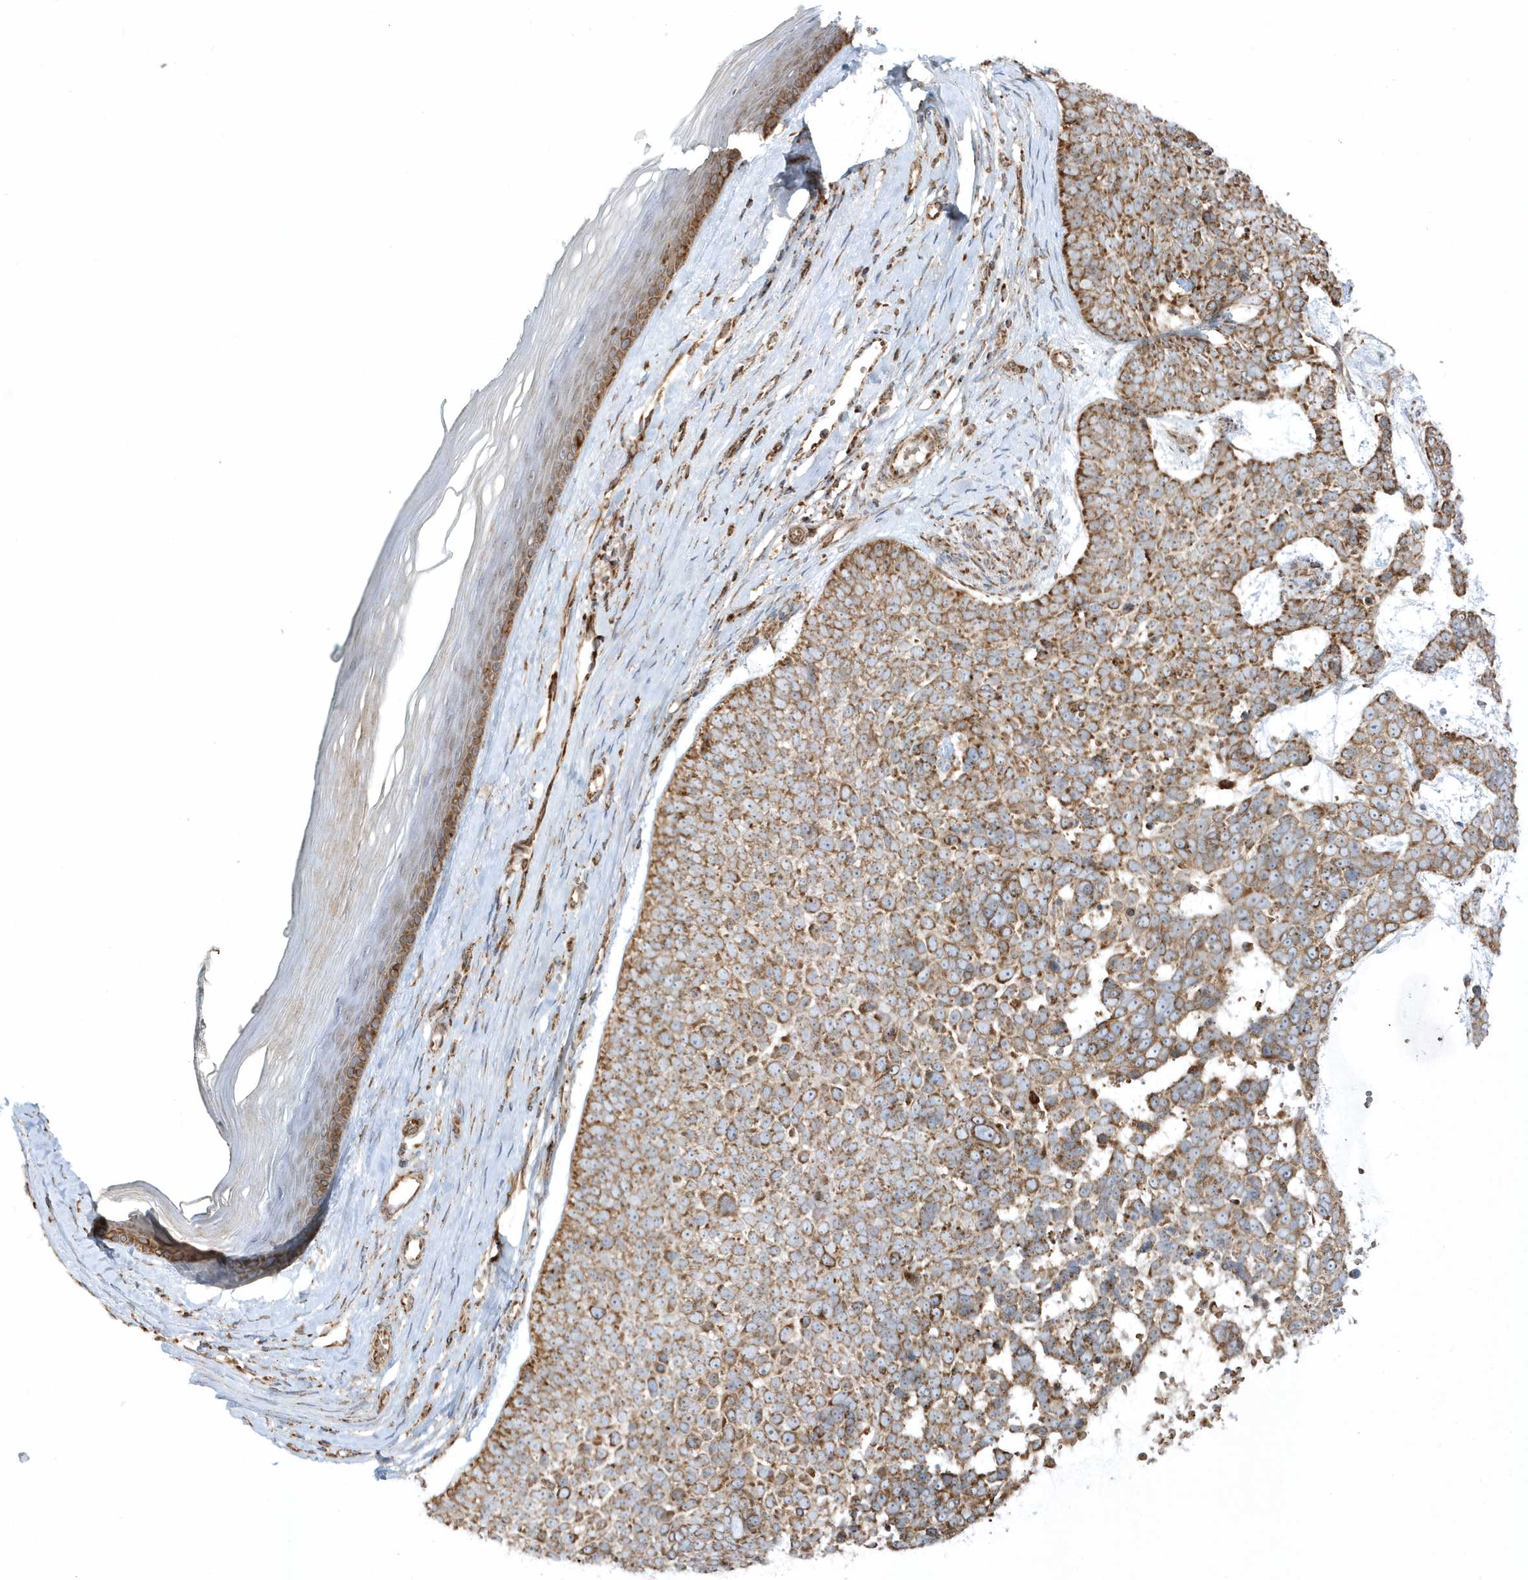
{"staining": {"intensity": "moderate", "quantity": ">75%", "location": "cytoplasmic/membranous"}, "tissue": "skin cancer", "cell_type": "Tumor cells", "image_type": "cancer", "snomed": [{"axis": "morphology", "description": "Basal cell carcinoma"}, {"axis": "topography", "description": "Skin"}], "caption": "About >75% of tumor cells in skin basal cell carcinoma show moderate cytoplasmic/membranous protein positivity as visualized by brown immunohistochemical staining.", "gene": "SH3BP2", "patient": {"sex": "female", "age": 81}}